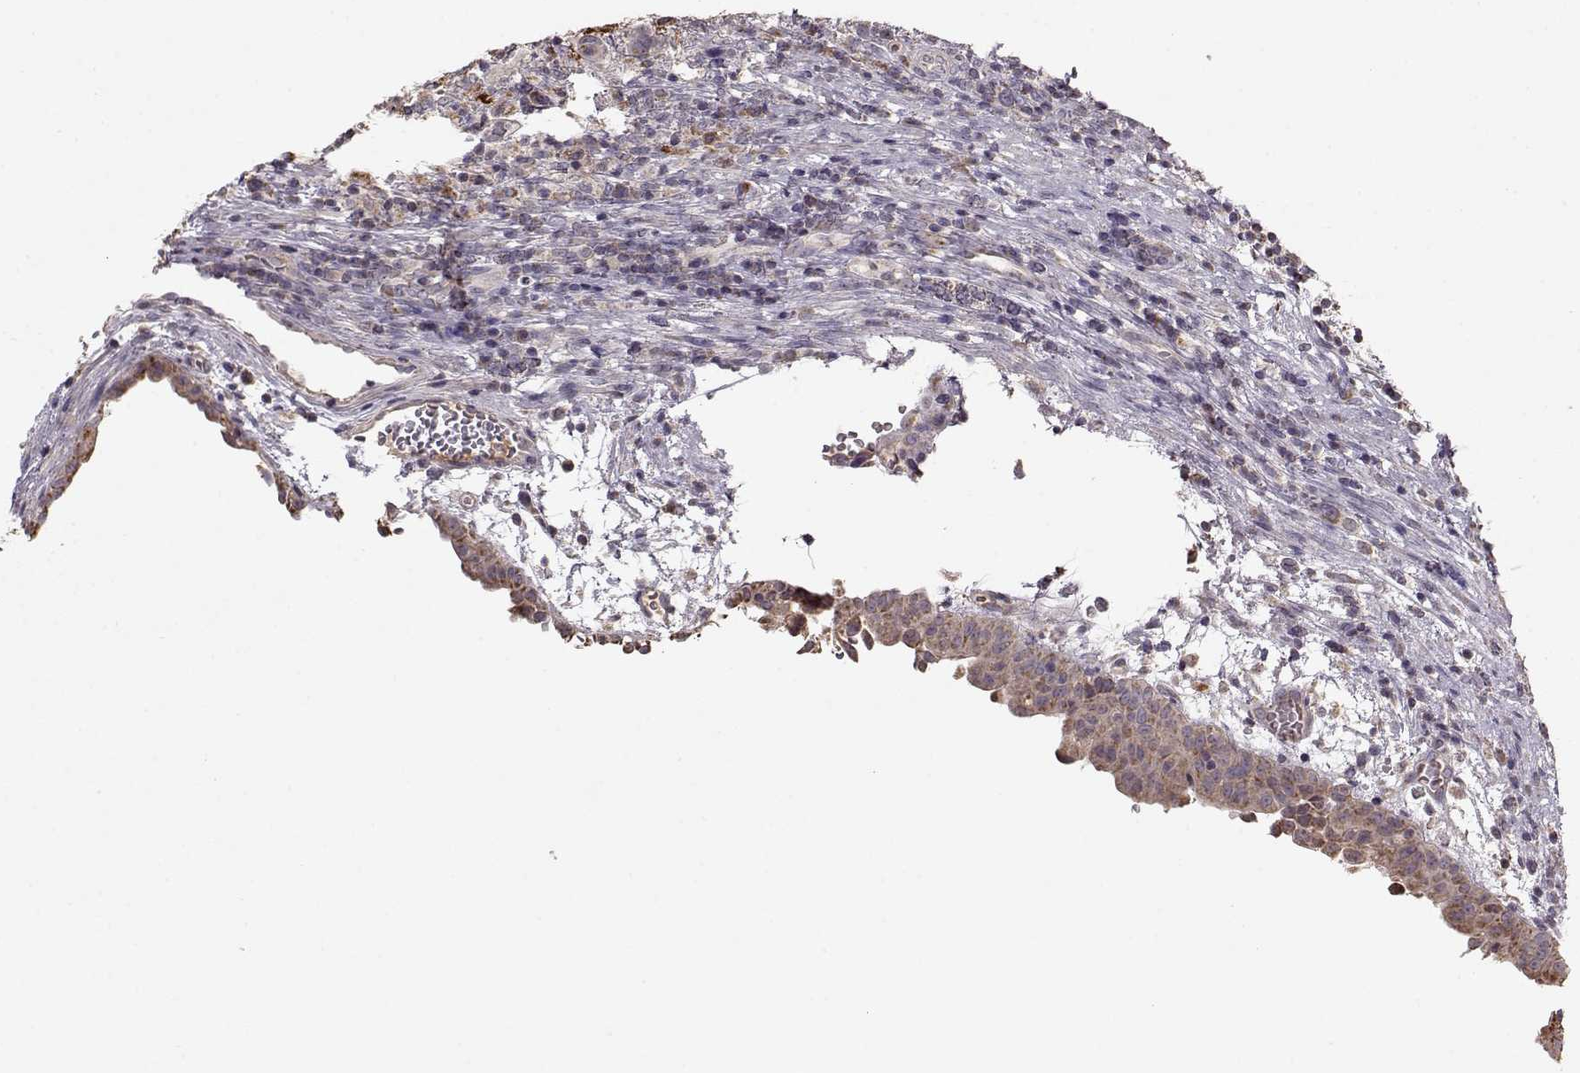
{"staining": {"intensity": "moderate", "quantity": ">75%", "location": "cytoplasmic/membranous"}, "tissue": "urothelial cancer", "cell_type": "Tumor cells", "image_type": "cancer", "snomed": [{"axis": "morphology", "description": "Urothelial carcinoma, High grade"}, {"axis": "topography", "description": "Urinary bladder"}], "caption": "Immunohistochemistry image of urothelial carcinoma (high-grade) stained for a protein (brown), which reveals medium levels of moderate cytoplasmic/membranous positivity in about >75% of tumor cells.", "gene": "CMTM3", "patient": {"sex": "male", "age": 60}}